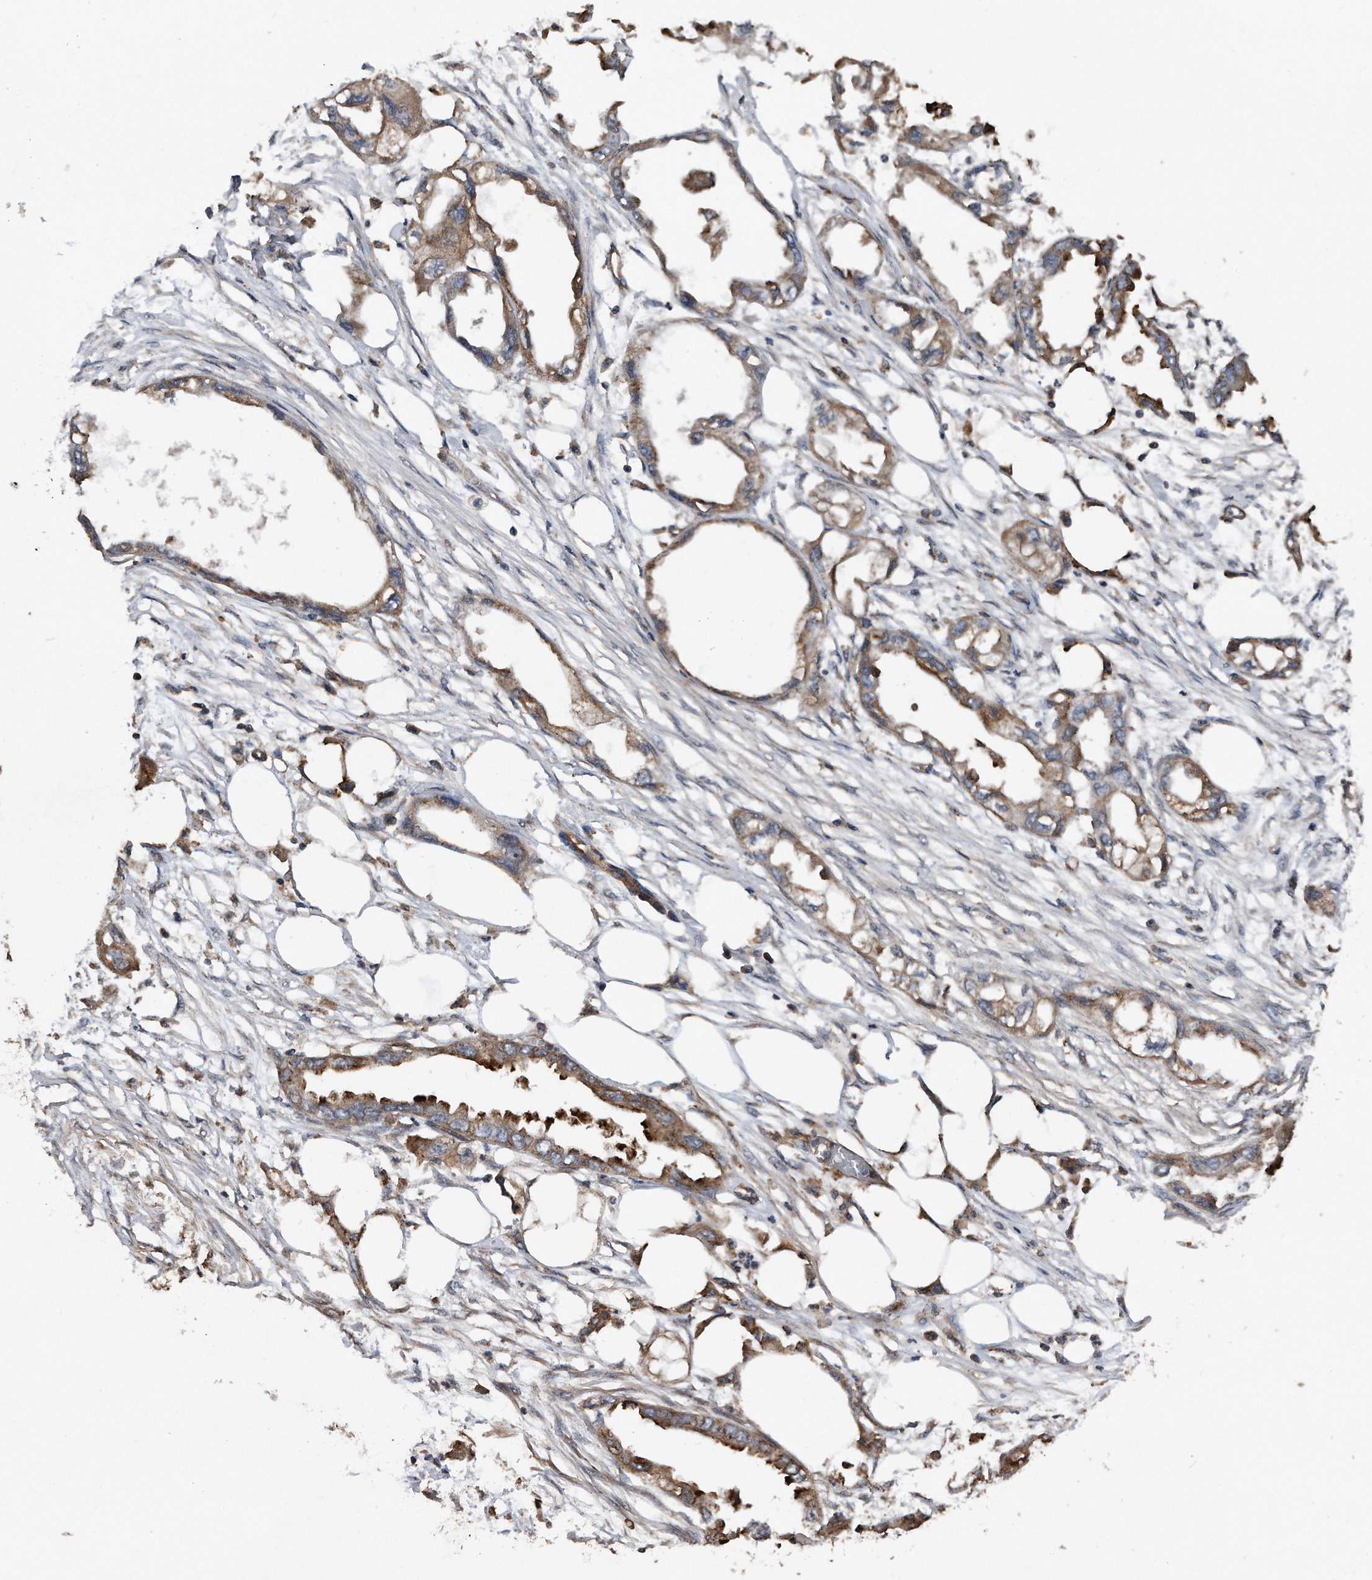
{"staining": {"intensity": "moderate", "quantity": ">75%", "location": "cytoplasmic/membranous"}, "tissue": "endometrial cancer", "cell_type": "Tumor cells", "image_type": "cancer", "snomed": [{"axis": "morphology", "description": "Adenocarcinoma, NOS"}, {"axis": "morphology", "description": "Adenocarcinoma, metastatic, NOS"}, {"axis": "topography", "description": "Adipose tissue"}, {"axis": "topography", "description": "Endometrium"}], "caption": "Tumor cells show moderate cytoplasmic/membranous expression in about >75% of cells in adenocarcinoma (endometrial).", "gene": "KCND3", "patient": {"sex": "female", "age": 67}}